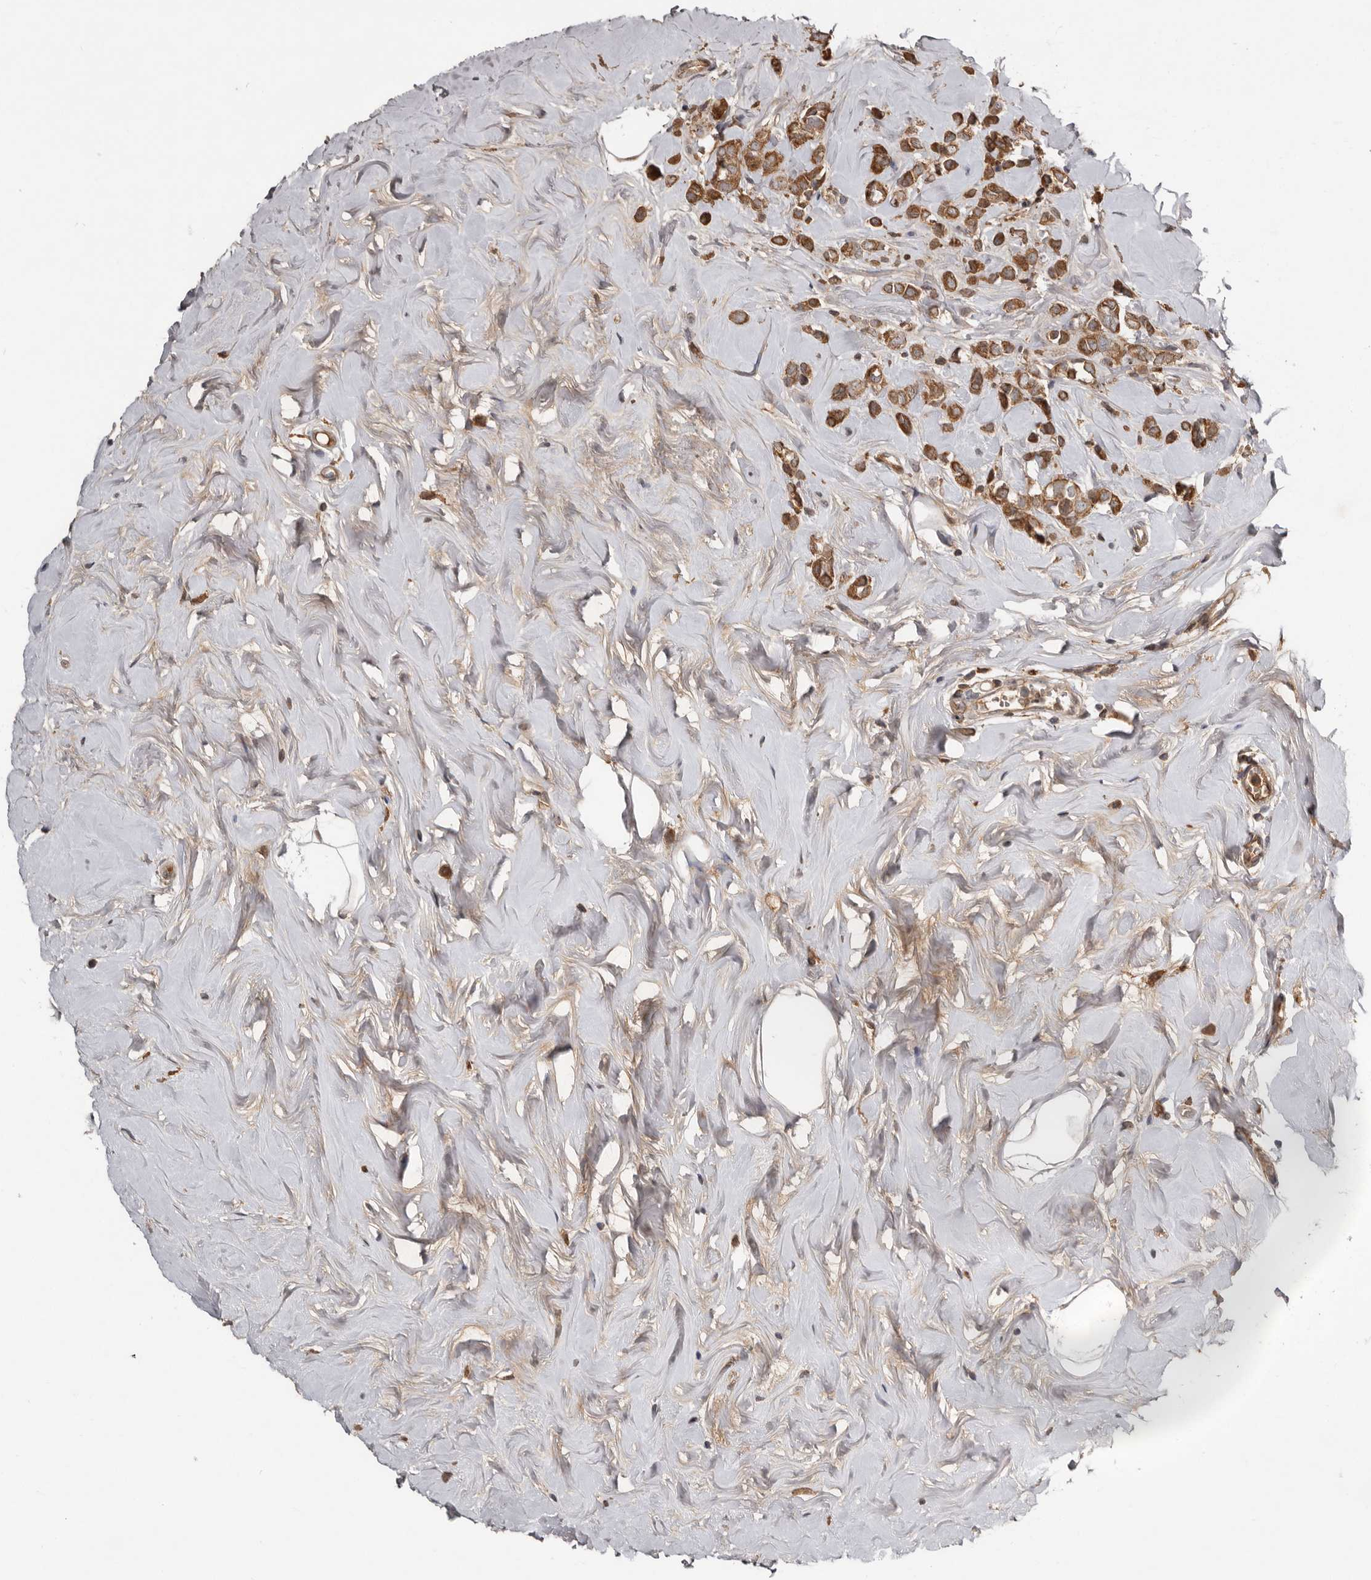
{"staining": {"intensity": "moderate", "quantity": ">75%", "location": "cytoplasmic/membranous"}, "tissue": "breast cancer", "cell_type": "Tumor cells", "image_type": "cancer", "snomed": [{"axis": "morphology", "description": "Lobular carcinoma"}, {"axis": "topography", "description": "Breast"}], "caption": "Brown immunohistochemical staining in human breast lobular carcinoma shows moderate cytoplasmic/membranous staining in approximately >75% of tumor cells. The staining was performed using DAB, with brown indicating positive protein expression. Nuclei are stained blue with hematoxylin.", "gene": "NMUR1", "patient": {"sex": "female", "age": 47}}